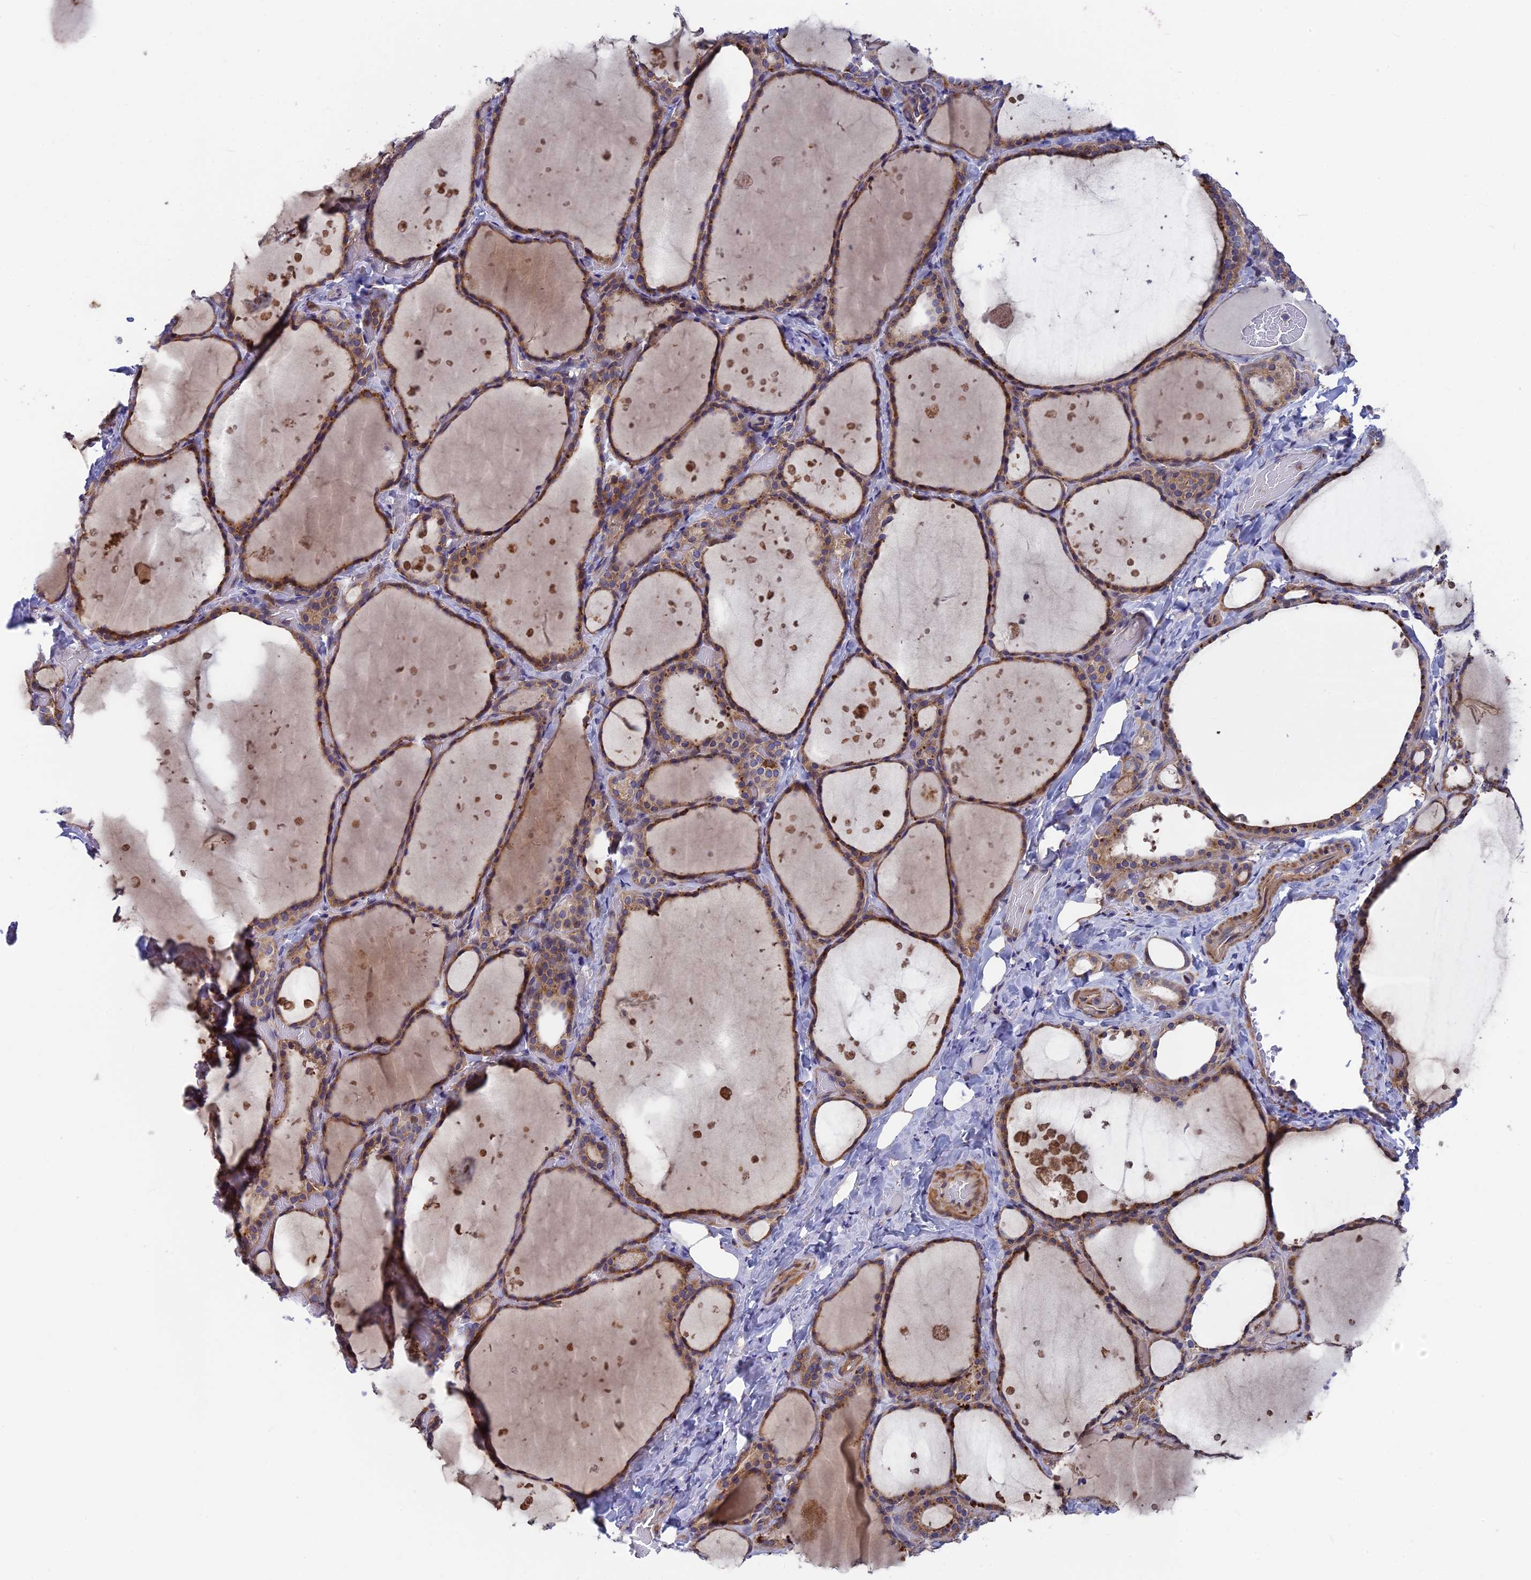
{"staining": {"intensity": "moderate", "quantity": "25%-75%", "location": "cytoplasmic/membranous"}, "tissue": "thyroid gland", "cell_type": "Glandular cells", "image_type": "normal", "snomed": [{"axis": "morphology", "description": "Normal tissue, NOS"}, {"axis": "topography", "description": "Thyroid gland"}], "caption": "Immunohistochemistry (IHC) (DAB (3,3'-diaminobenzidine)) staining of normal thyroid gland displays moderate cytoplasmic/membranous protein positivity in approximately 25%-75% of glandular cells. Using DAB (3,3'-diaminobenzidine) (brown) and hematoxylin (blue) stains, captured at high magnification using brightfield microscopy.", "gene": "BLTP2", "patient": {"sex": "female", "age": 44}}